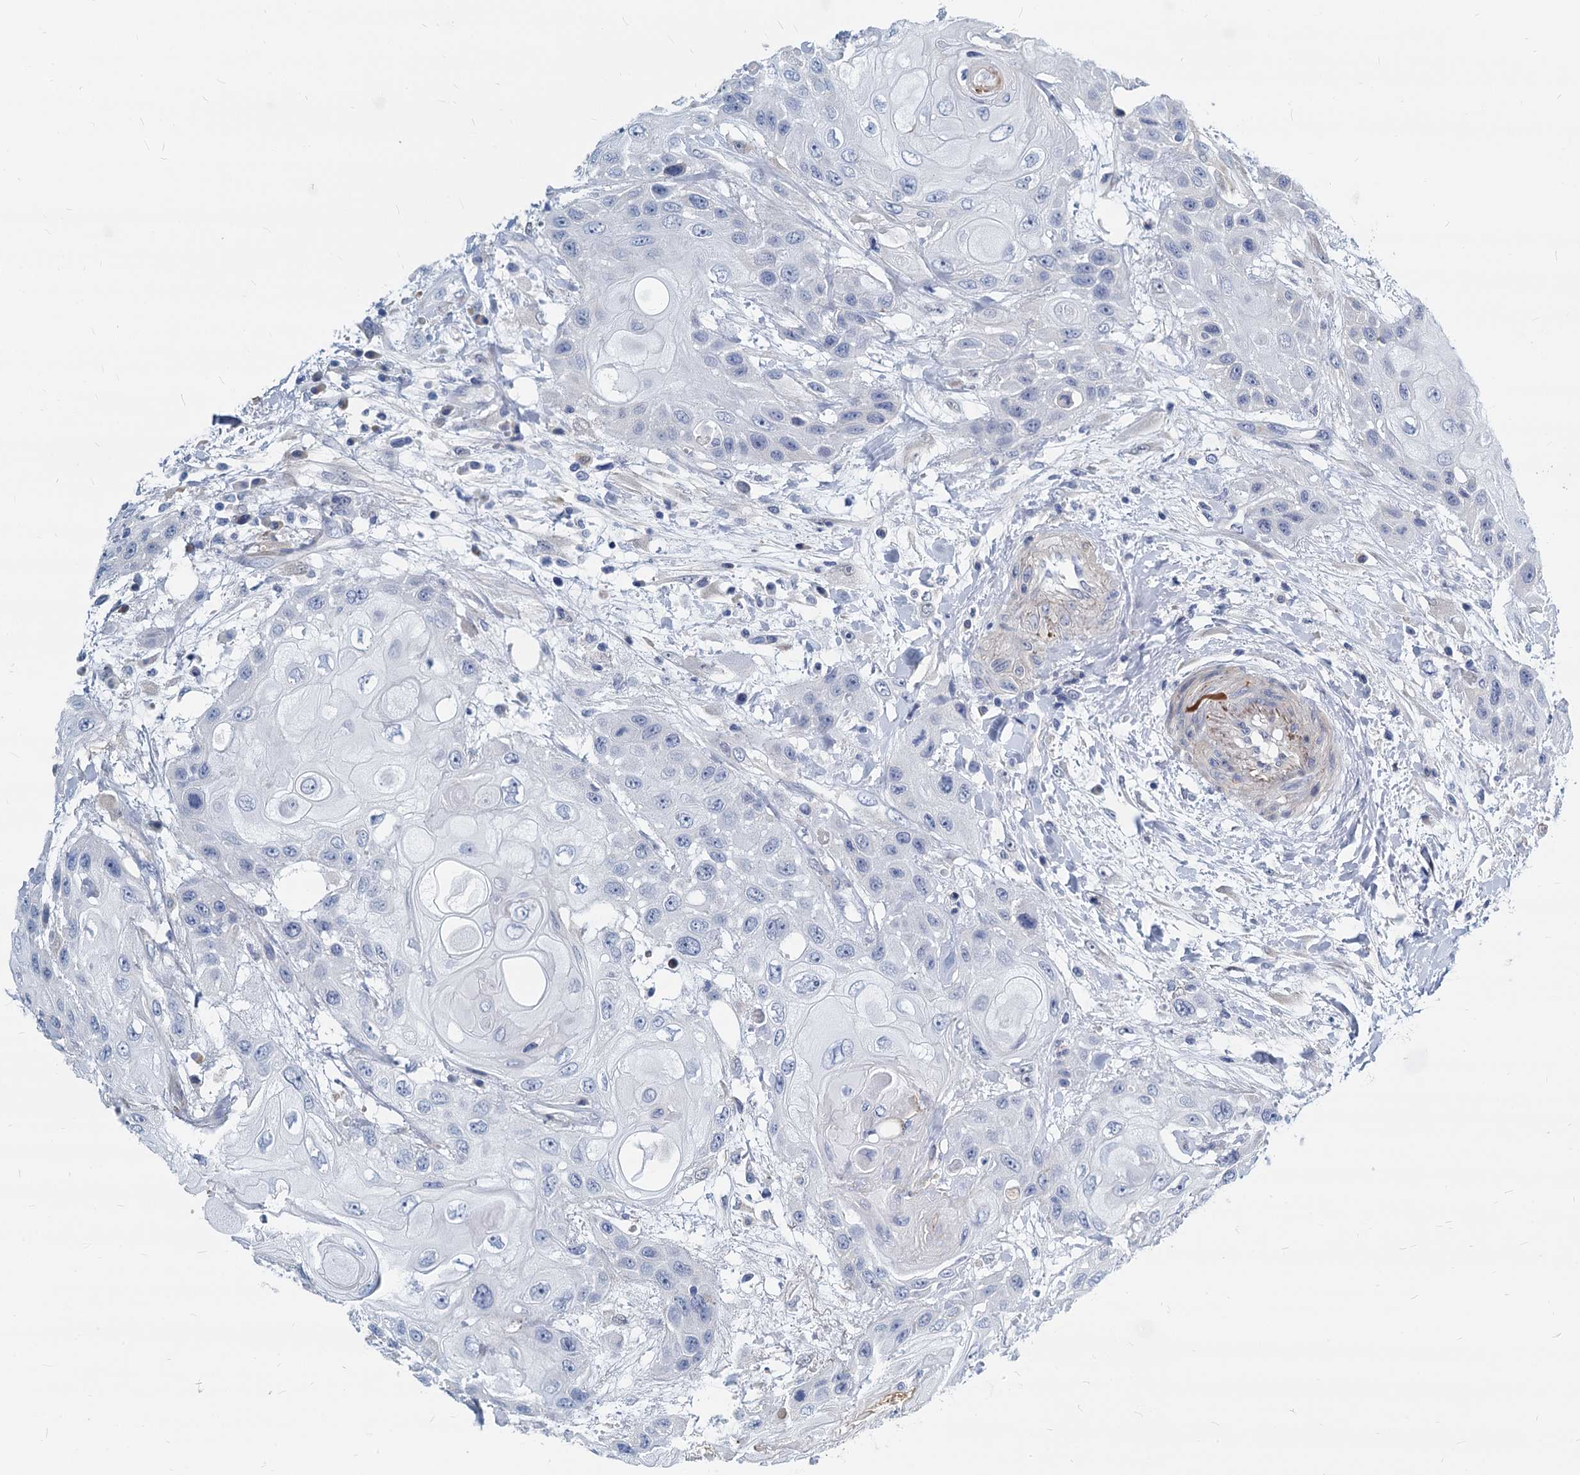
{"staining": {"intensity": "negative", "quantity": "none", "location": "none"}, "tissue": "head and neck cancer", "cell_type": "Tumor cells", "image_type": "cancer", "snomed": [{"axis": "morphology", "description": "Squamous cell carcinoma, NOS"}, {"axis": "topography", "description": "Head-Neck"}], "caption": "Immunohistochemistry (IHC) of human head and neck squamous cell carcinoma displays no expression in tumor cells. (Stains: DAB immunohistochemistry with hematoxylin counter stain, Microscopy: brightfield microscopy at high magnification).", "gene": "GSTM3", "patient": {"sex": "female", "age": 43}}